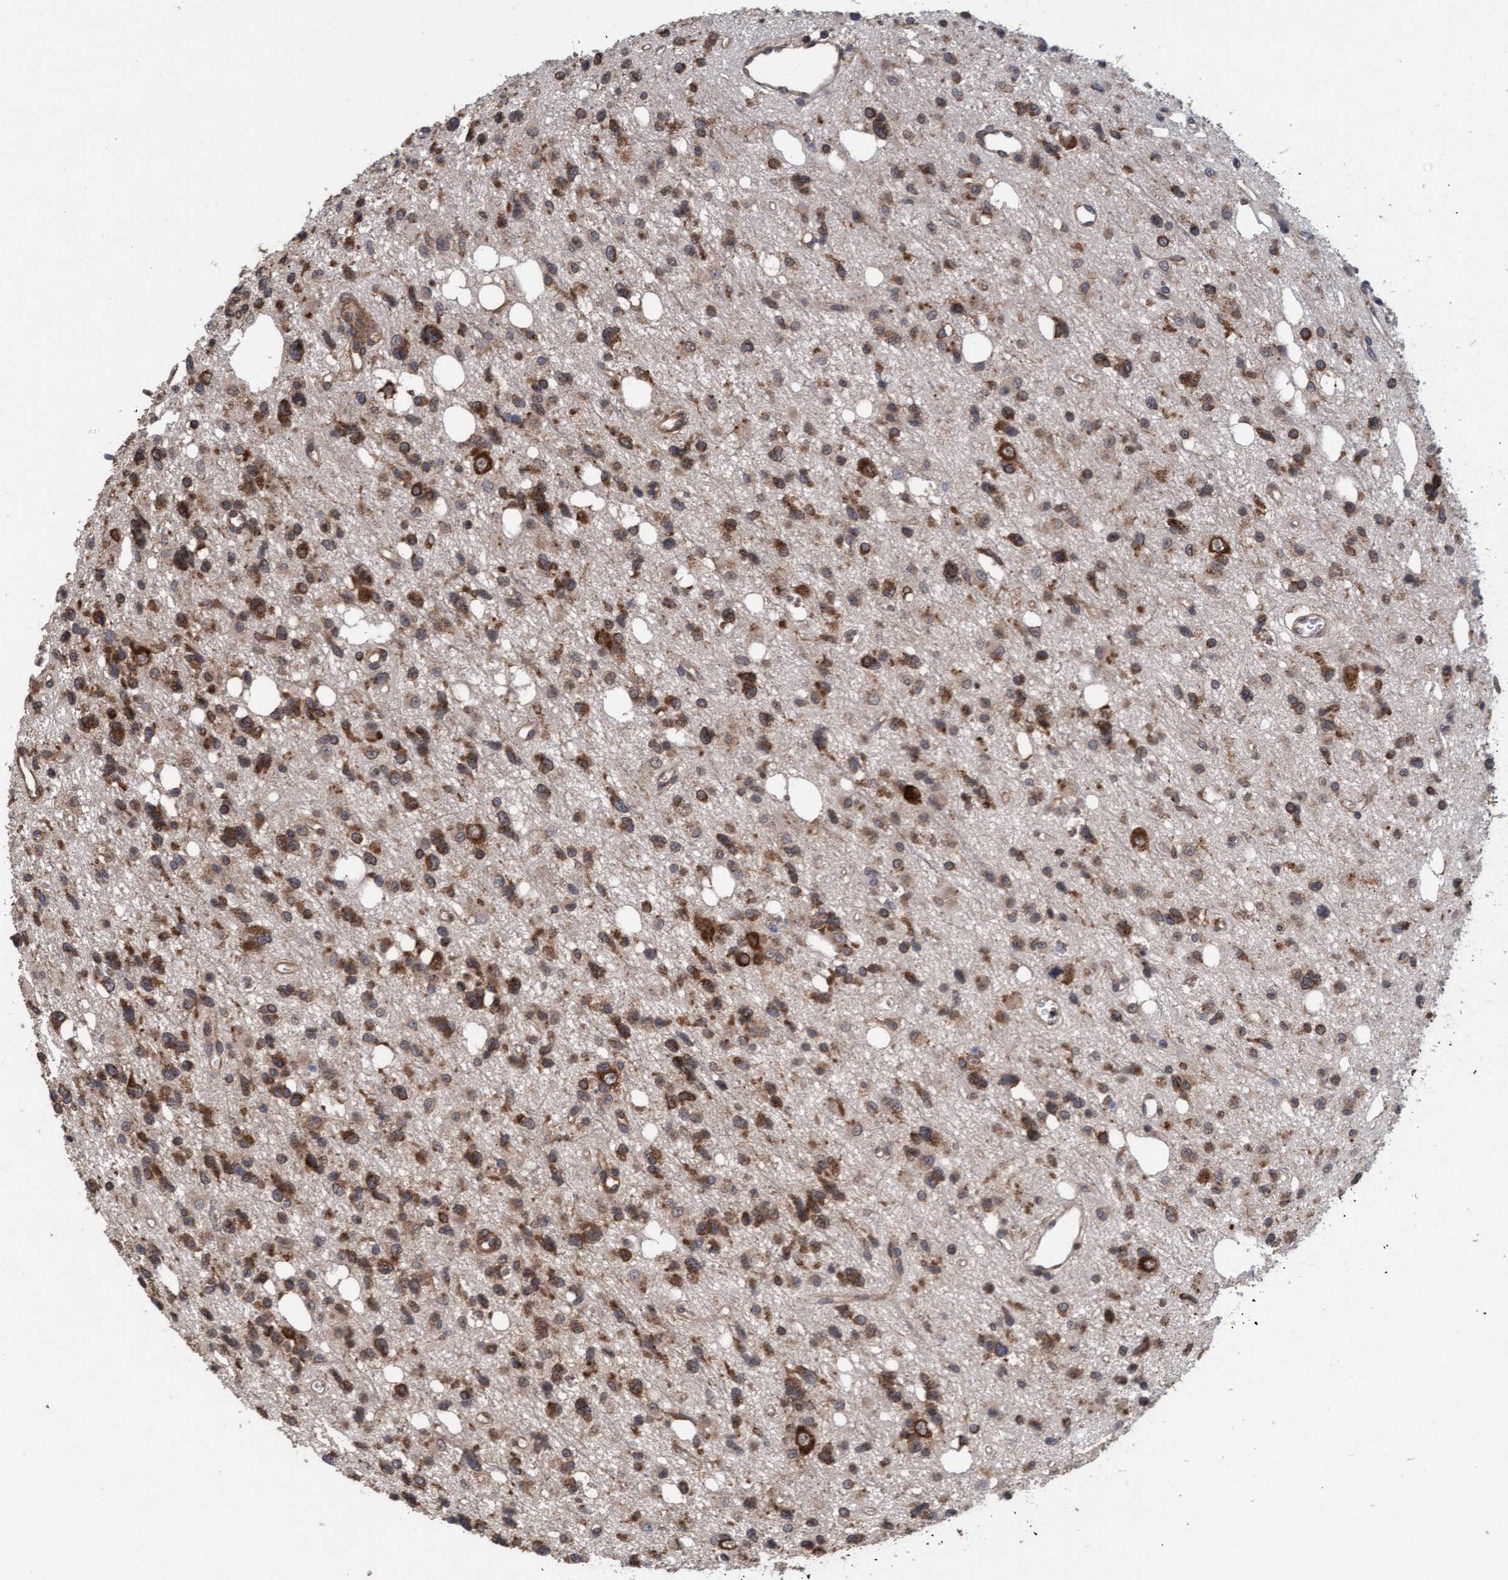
{"staining": {"intensity": "moderate", "quantity": ">75%", "location": "cytoplasmic/membranous"}, "tissue": "glioma", "cell_type": "Tumor cells", "image_type": "cancer", "snomed": [{"axis": "morphology", "description": "Glioma, malignant, High grade"}, {"axis": "topography", "description": "Brain"}], "caption": "Protein analysis of high-grade glioma (malignant) tissue displays moderate cytoplasmic/membranous staining in about >75% of tumor cells. Nuclei are stained in blue.", "gene": "FXR2", "patient": {"sex": "female", "age": 62}}